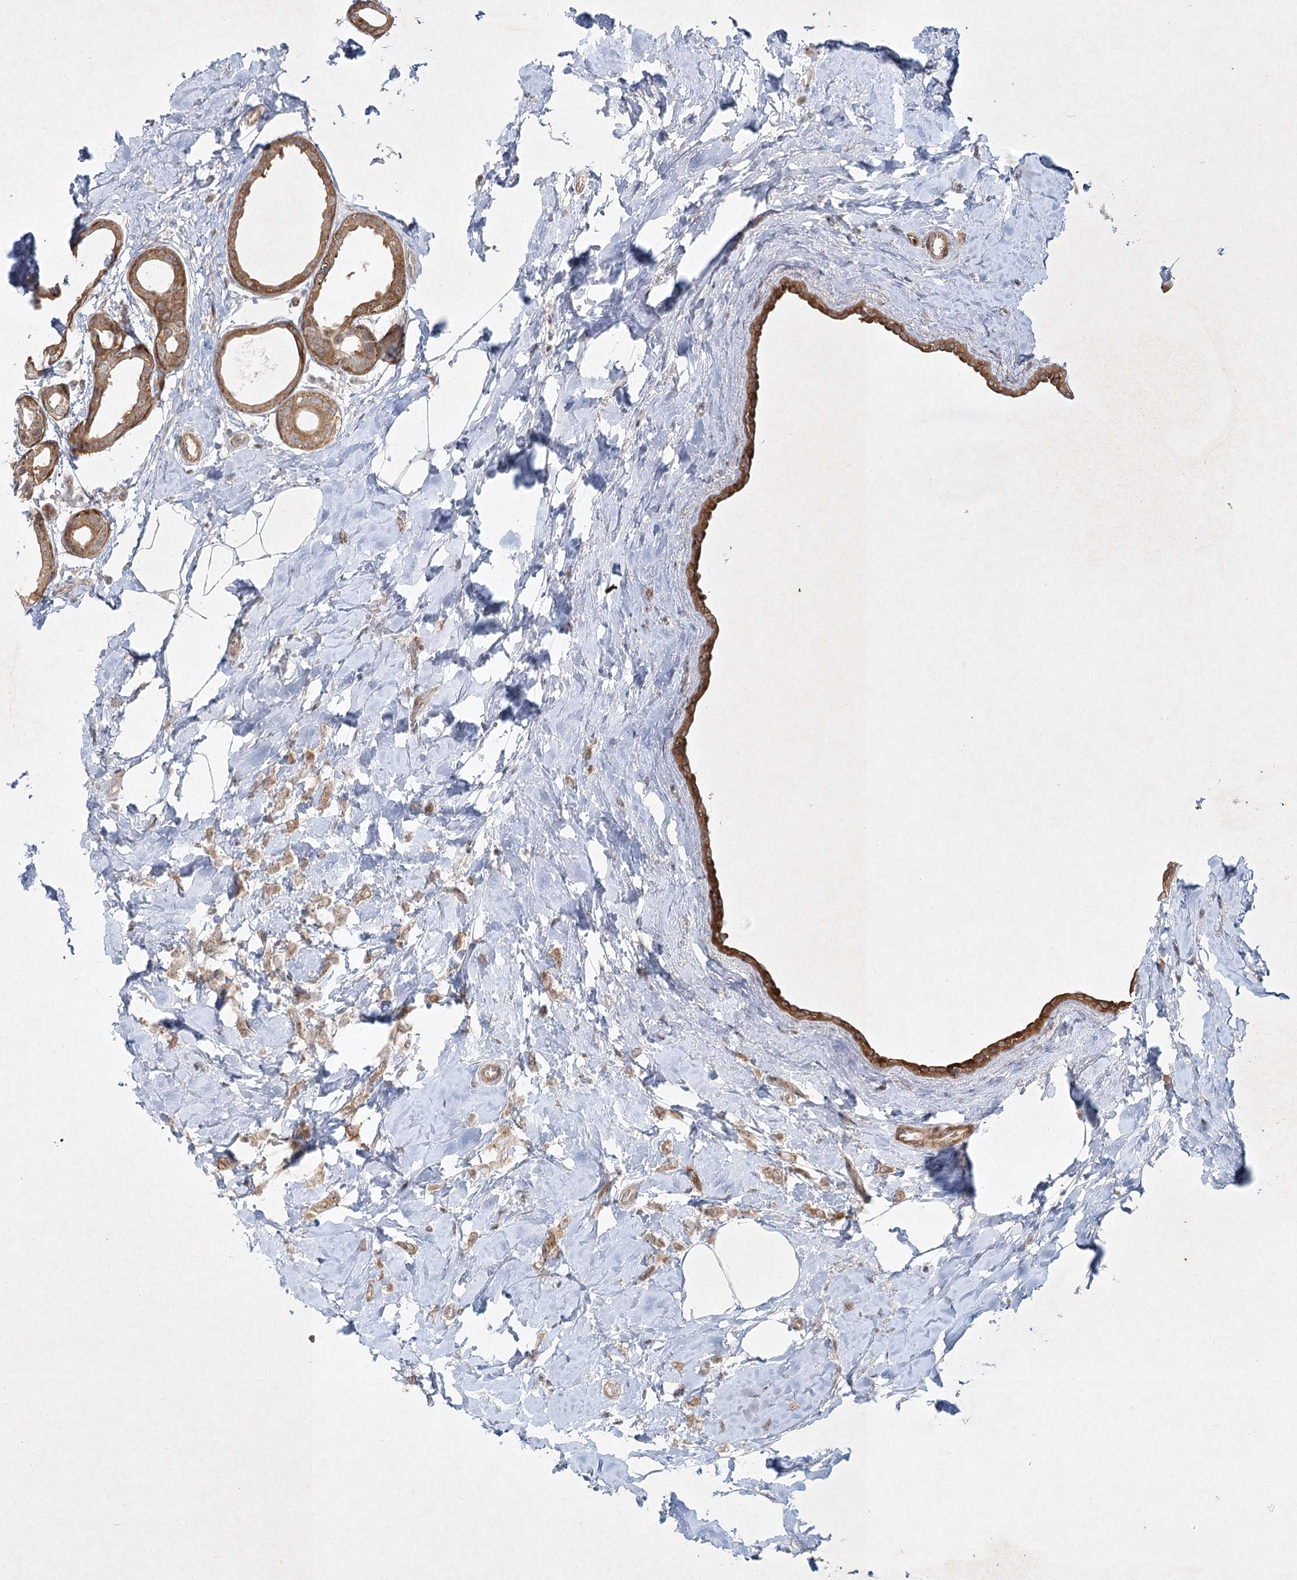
{"staining": {"intensity": "moderate", "quantity": ">75%", "location": "cytoplasmic/membranous"}, "tissue": "breast cancer", "cell_type": "Tumor cells", "image_type": "cancer", "snomed": [{"axis": "morphology", "description": "Lobular carcinoma"}, {"axis": "topography", "description": "Breast"}], "caption": "High-power microscopy captured an IHC histopathology image of breast lobular carcinoma, revealing moderate cytoplasmic/membranous positivity in about >75% of tumor cells.", "gene": "SH2D3A", "patient": {"sex": "female", "age": 47}}